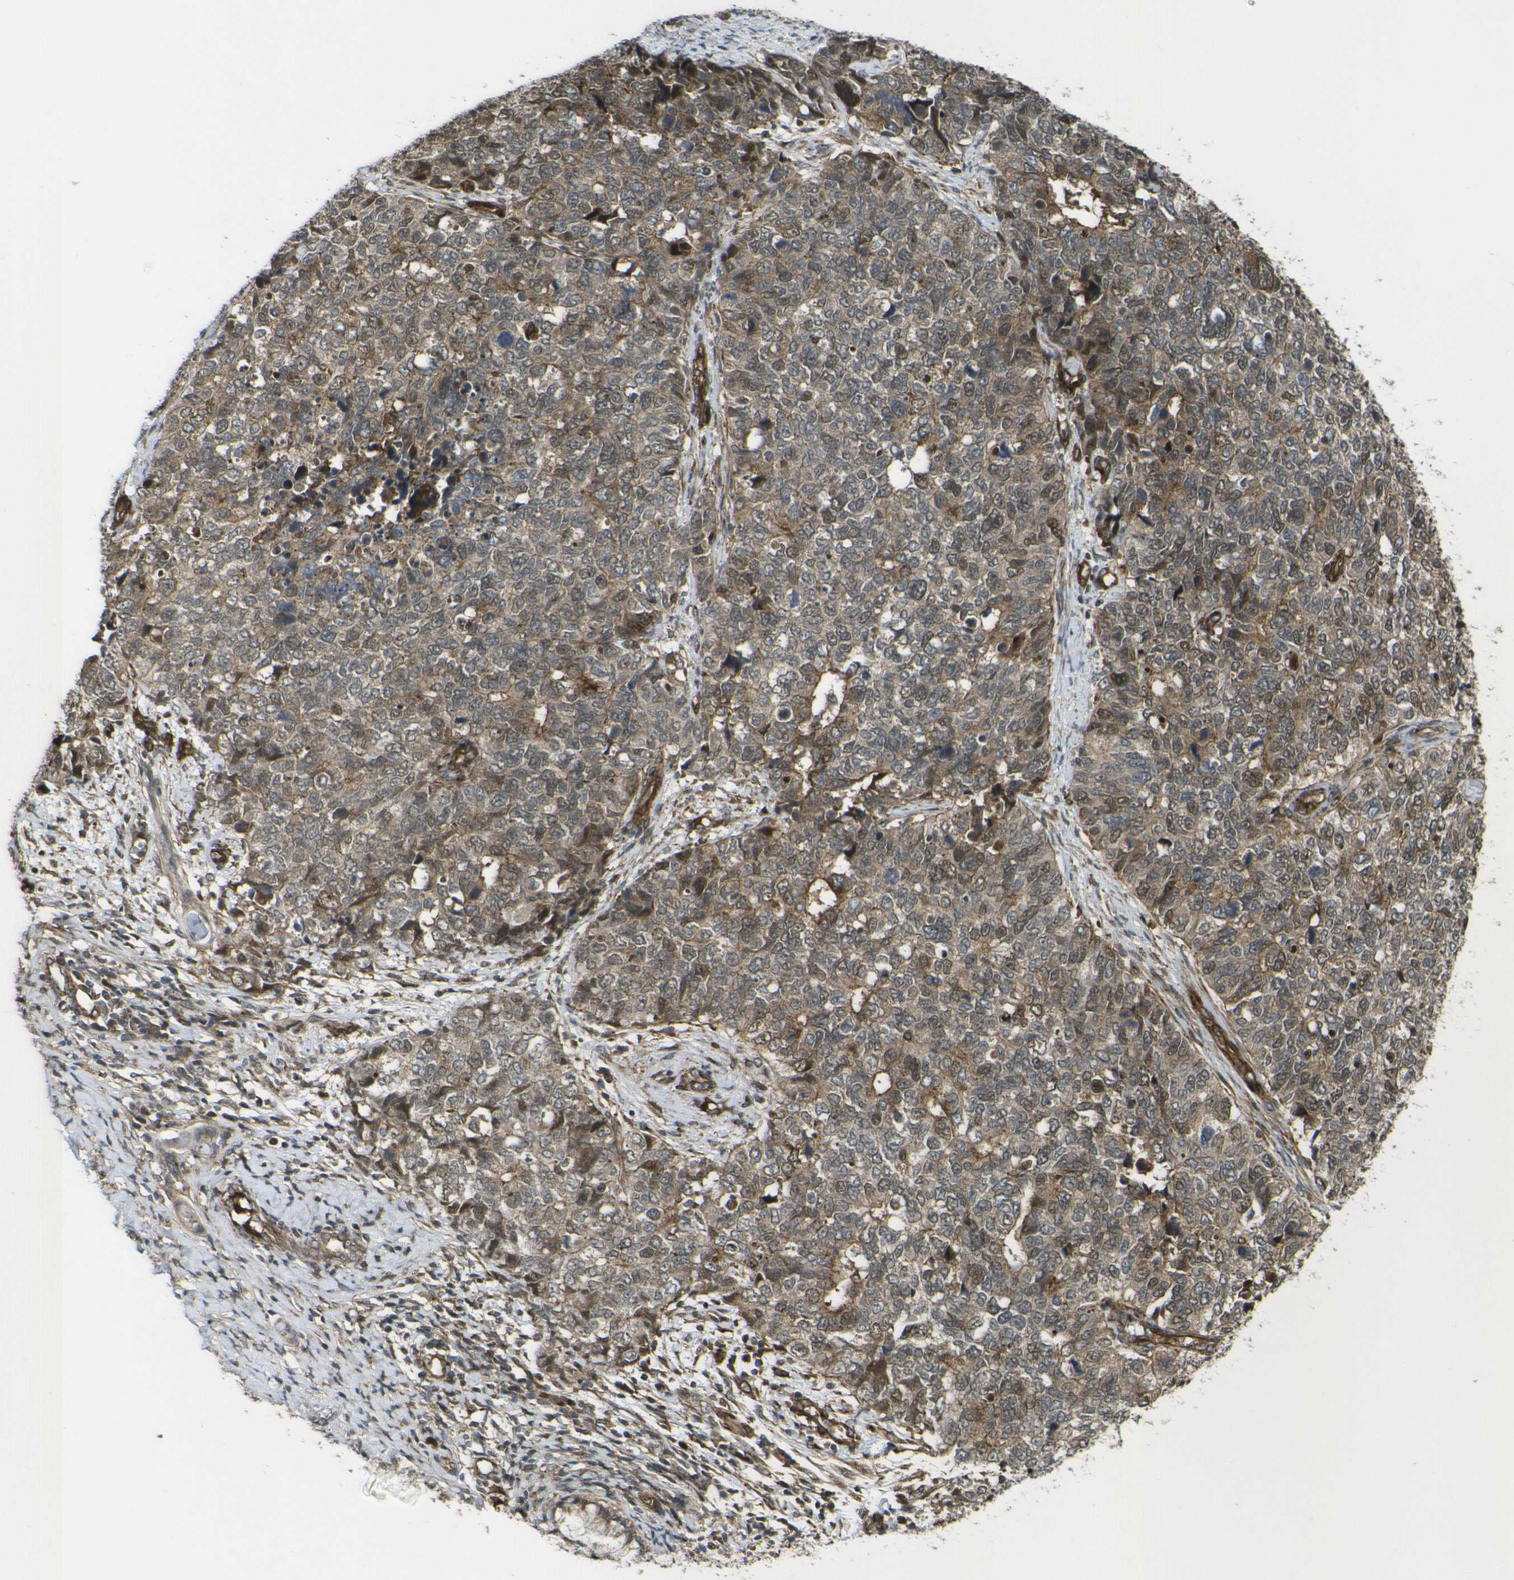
{"staining": {"intensity": "moderate", "quantity": ">75%", "location": "cytoplasmic/membranous,nuclear"}, "tissue": "cervical cancer", "cell_type": "Tumor cells", "image_type": "cancer", "snomed": [{"axis": "morphology", "description": "Squamous cell carcinoma, NOS"}, {"axis": "topography", "description": "Cervix"}], "caption": "Immunohistochemistry (IHC) micrograph of neoplastic tissue: human cervical squamous cell carcinoma stained using immunohistochemistry (IHC) reveals medium levels of moderate protein expression localized specifically in the cytoplasmic/membranous and nuclear of tumor cells, appearing as a cytoplasmic/membranous and nuclear brown color.", "gene": "ECE1", "patient": {"sex": "female", "age": 63}}